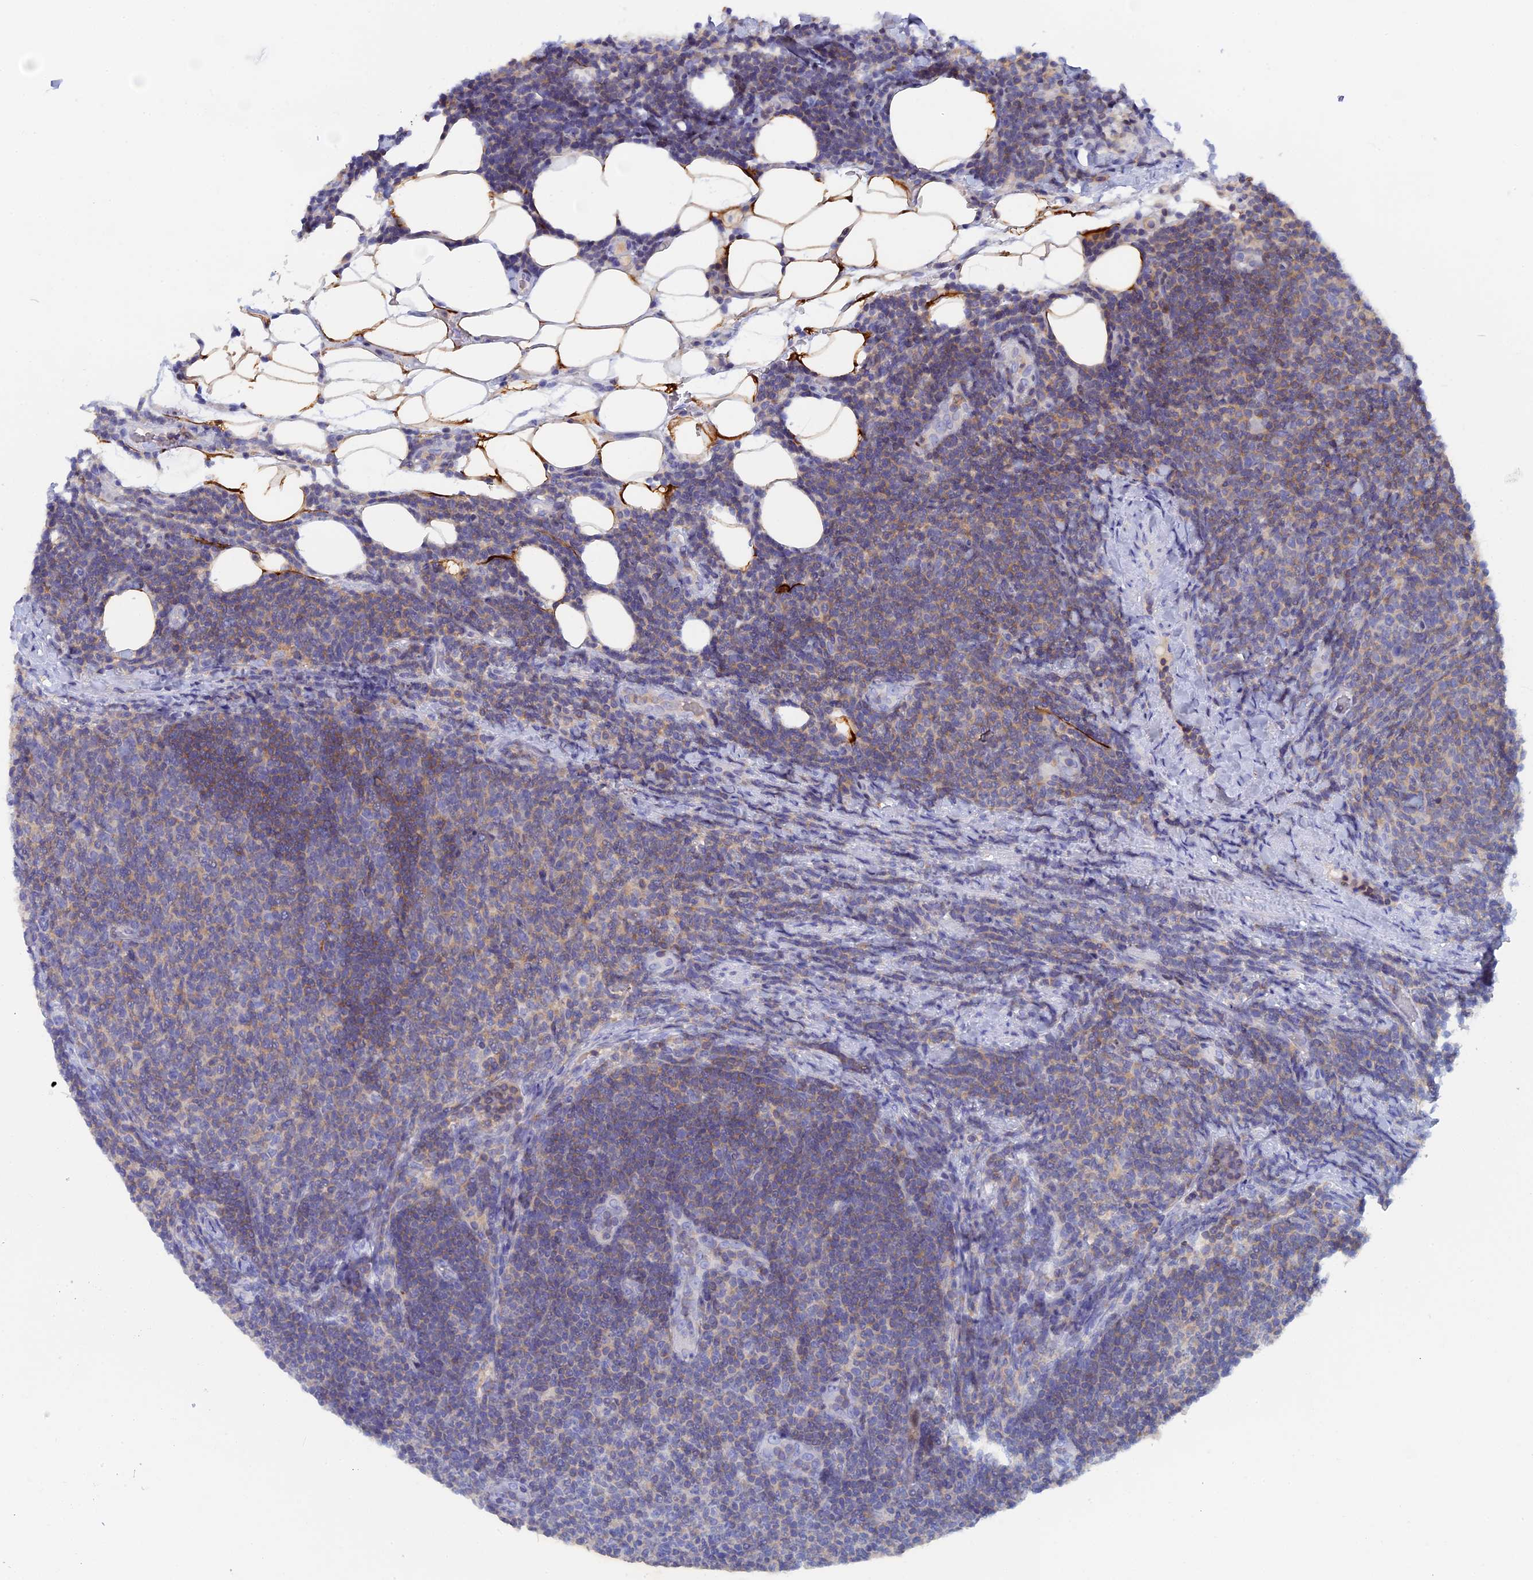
{"staining": {"intensity": "weak", "quantity": "25%-75%", "location": "cytoplasmic/membranous"}, "tissue": "lymphoma", "cell_type": "Tumor cells", "image_type": "cancer", "snomed": [{"axis": "morphology", "description": "Malignant lymphoma, non-Hodgkin's type, Low grade"}, {"axis": "topography", "description": "Lymph node"}], "caption": "The image demonstrates immunohistochemical staining of low-grade malignant lymphoma, non-Hodgkin's type. There is weak cytoplasmic/membranous positivity is appreciated in about 25%-75% of tumor cells. The protein is stained brown, and the nuclei are stained in blue (DAB IHC with brightfield microscopy, high magnification).", "gene": "ACP7", "patient": {"sex": "male", "age": 66}}